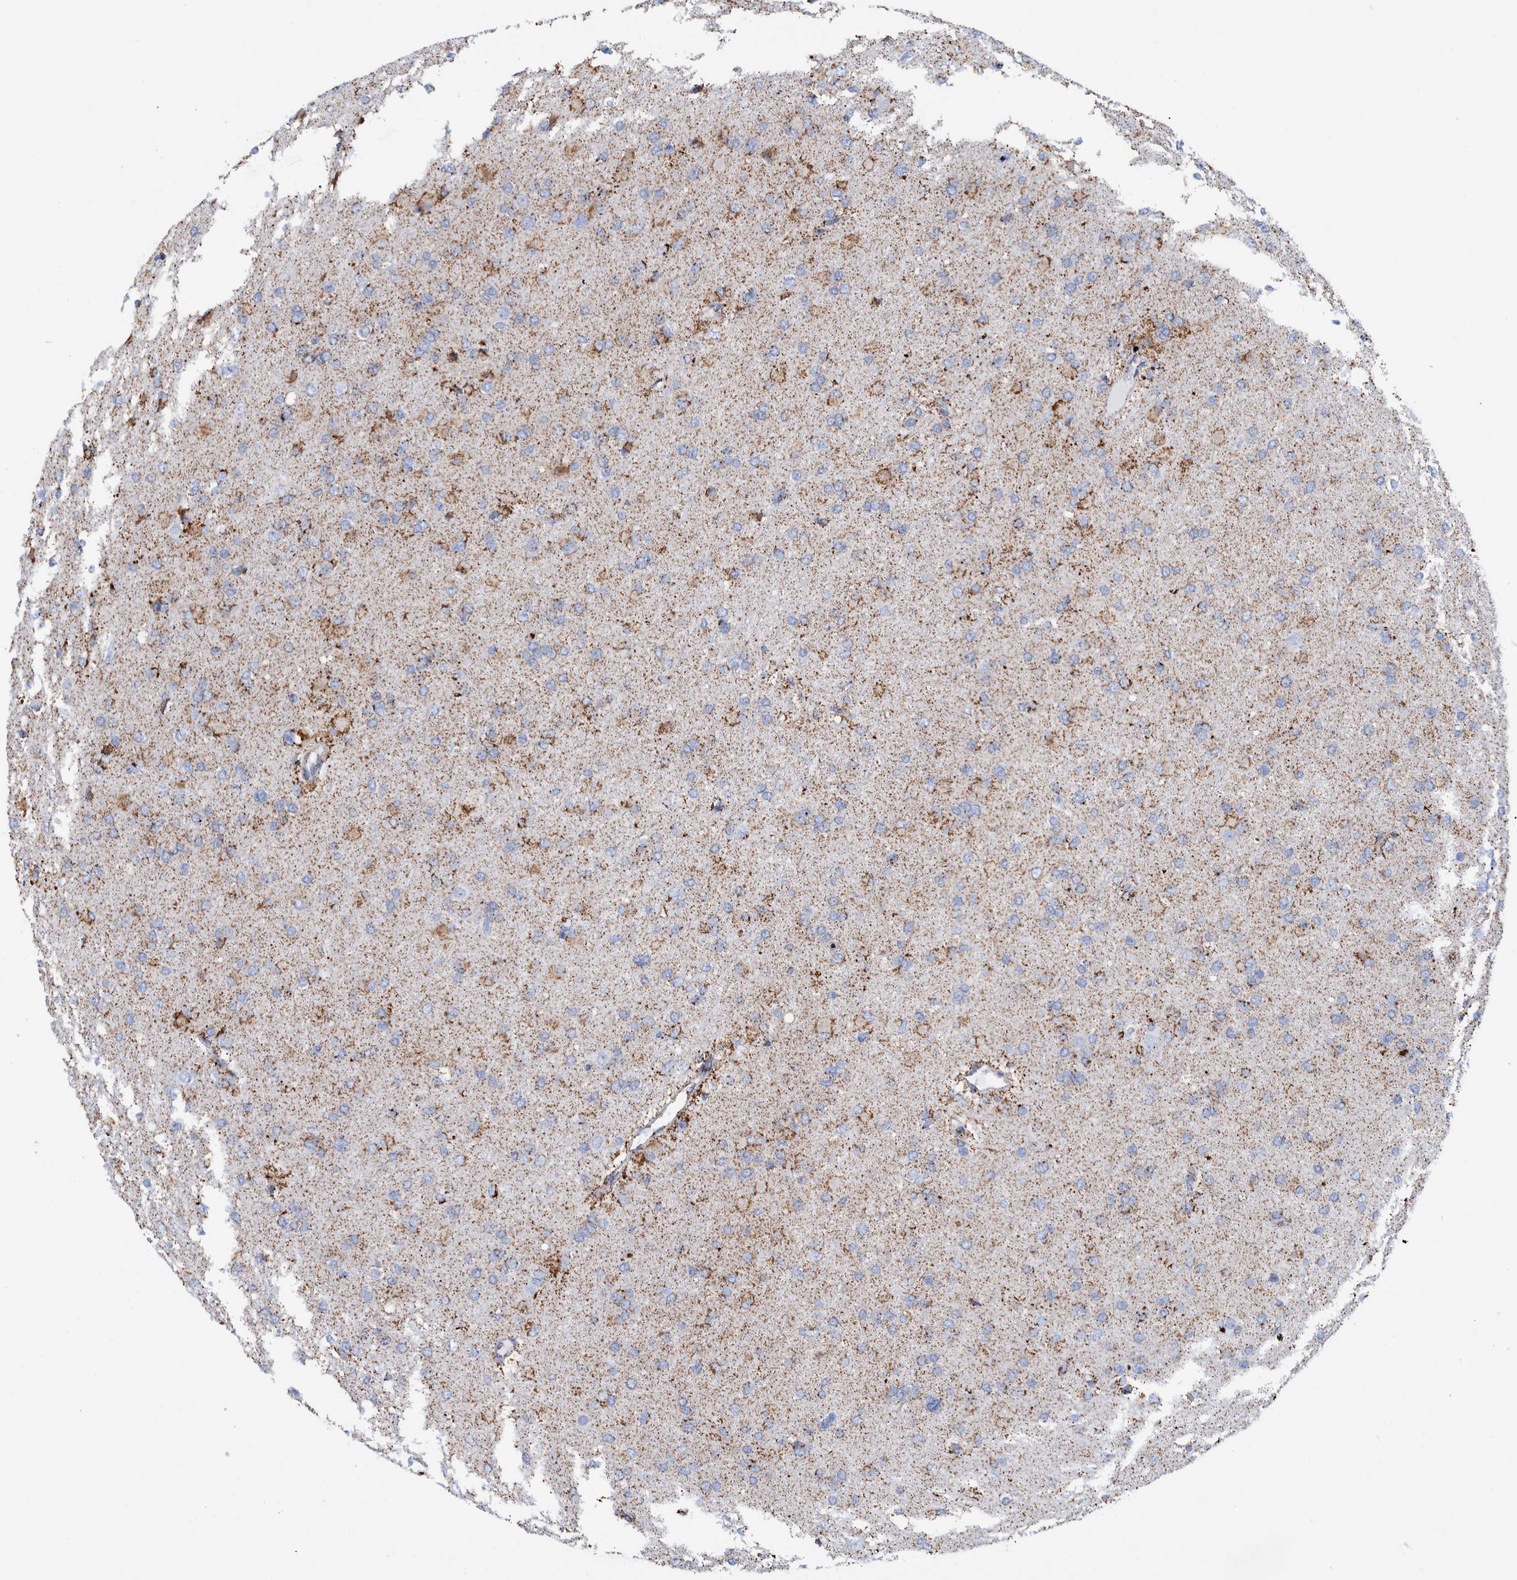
{"staining": {"intensity": "moderate", "quantity": "25%-75%", "location": "cytoplasmic/membranous"}, "tissue": "glioma", "cell_type": "Tumor cells", "image_type": "cancer", "snomed": [{"axis": "morphology", "description": "Glioma, malignant, High grade"}, {"axis": "topography", "description": "Cerebral cortex"}], "caption": "Human malignant glioma (high-grade) stained with a brown dye shows moderate cytoplasmic/membranous positive expression in approximately 25%-75% of tumor cells.", "gene": "DECR1", "patient": {"sex": "female", "age": 36}}